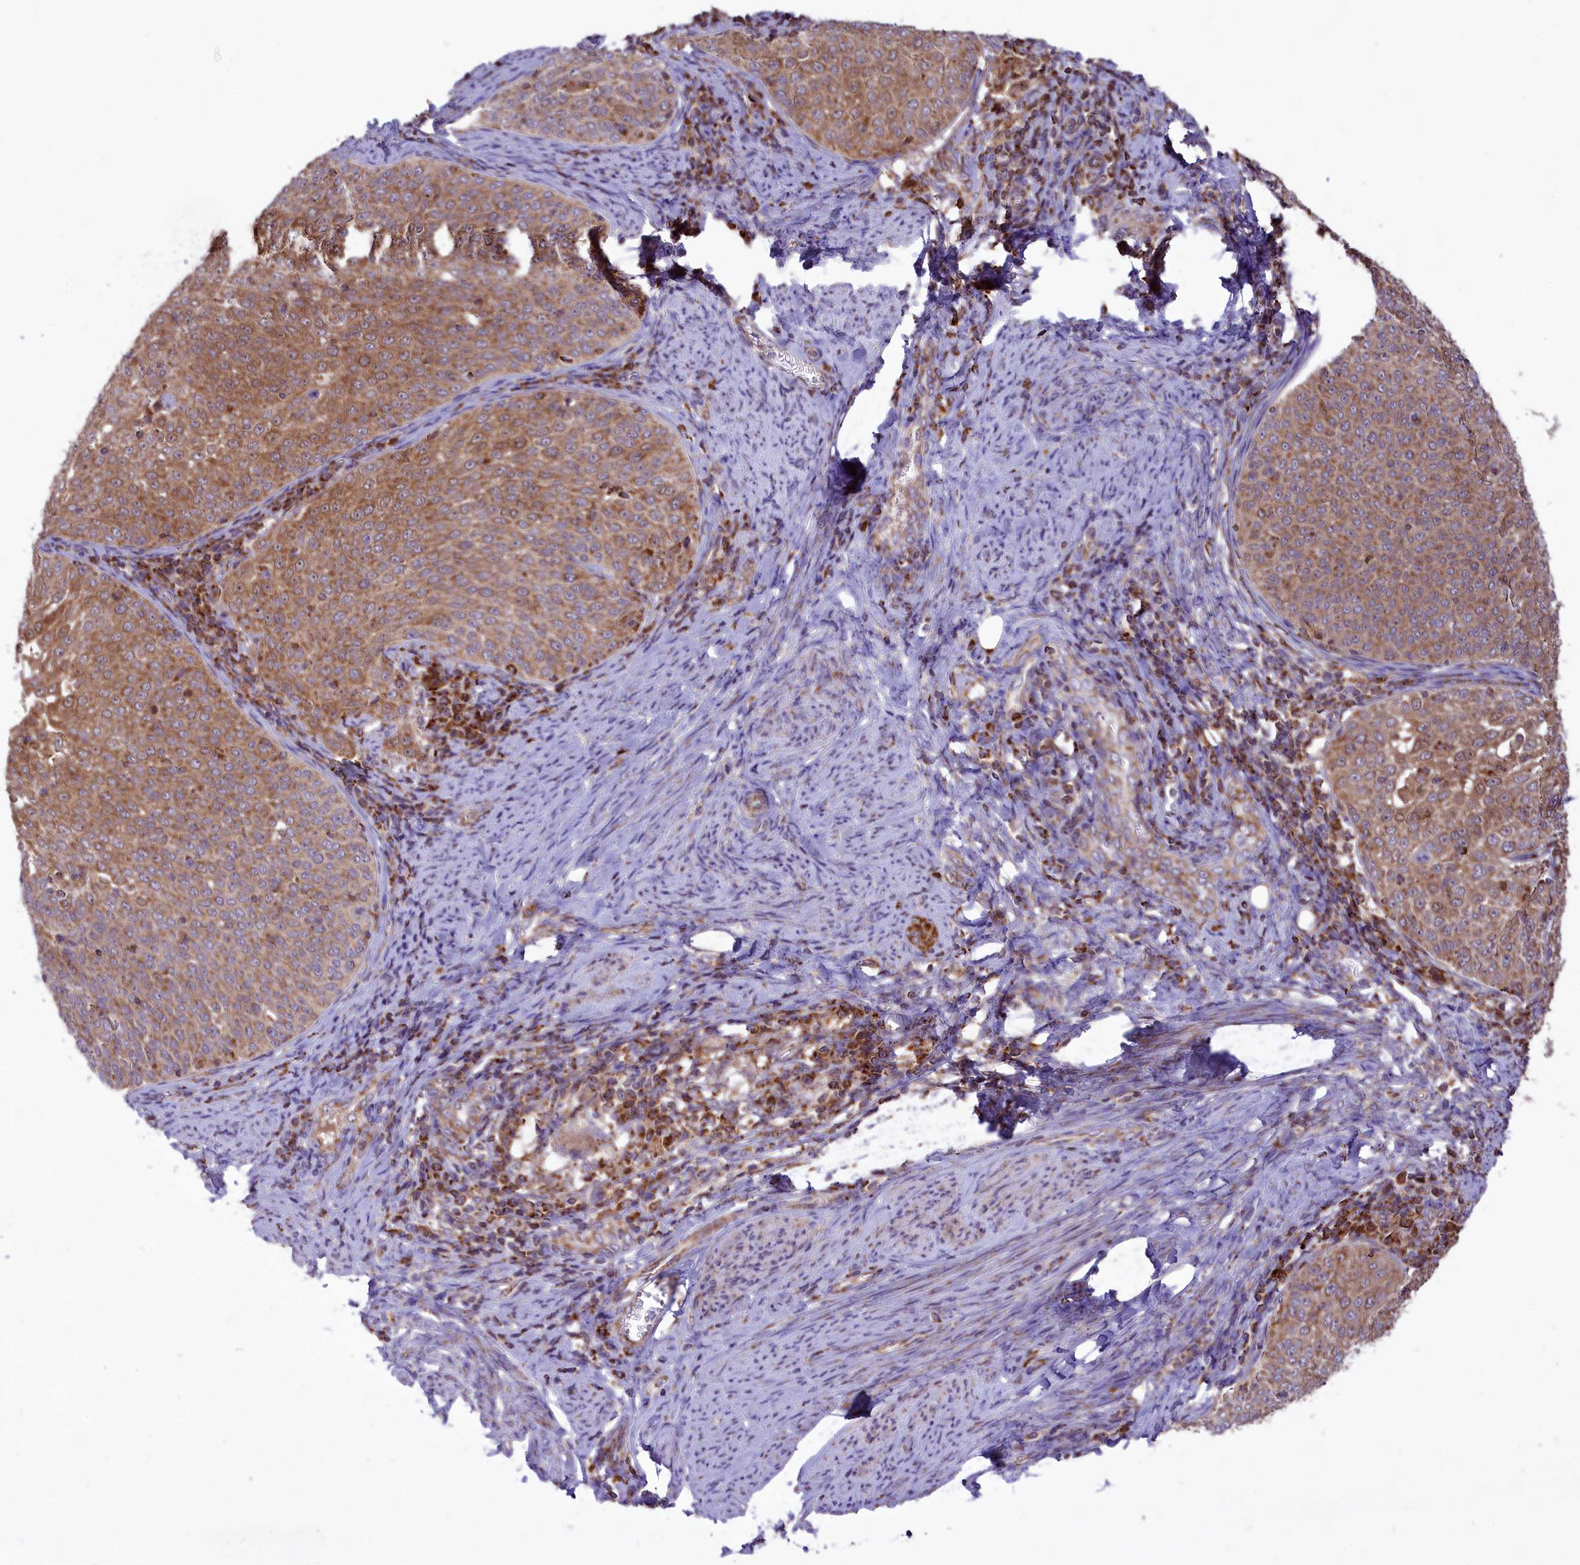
{"staining": {"intensity": "moderate", "quantity": ">75%", "location": "cytoplasmic/membranous"}, "tissue": "cervical cancer", "cell_type": "Tumor cells", "image_type": "cancer", "snomed": [{"axis": "morphology", "description": "Squamous cell carcinoma, NOS"}, {"axis": "topography", "description": "Cervix"}], "caption": "Protein staining by immunohistochemistry demonstrates moderate cytoplasmic/membranous positivity in about >75% of tumor cells in cervical cancer (squamous cell carcinoma).", "gene": "COX17", "patient": {"sex": "female", "age": 57}}